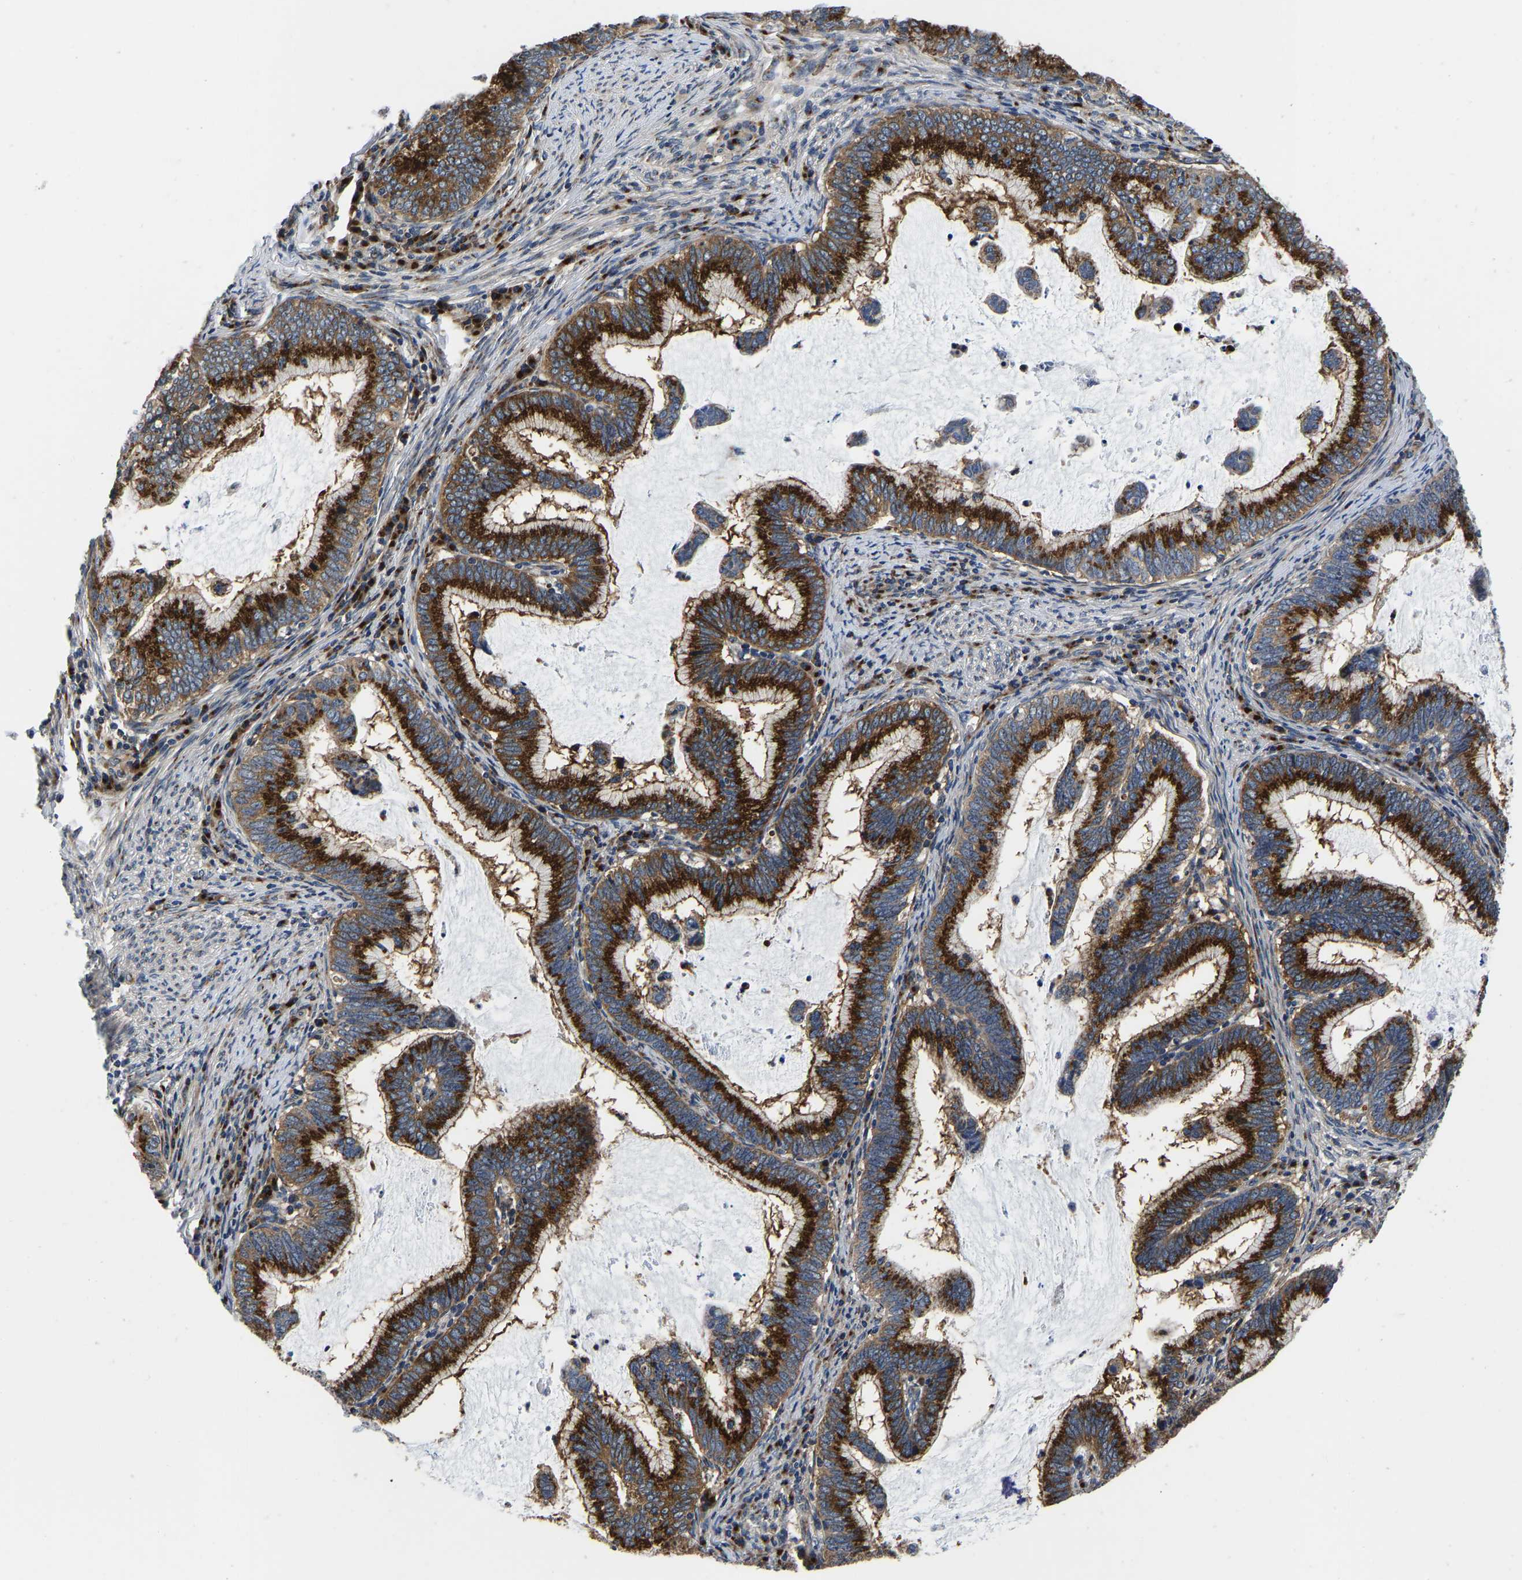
{"staining": {"intensity": "strong", "quantity": ">75%", "location": "cytoplasmic/membranous"}, "tissue": "cervical cancer", "cell_type": "Tumor cells", "image_type": "cancer", "snomed": [{"axis": "morphology", "description": "Adenocarcinoma, NOS"}, {"axis": "topography", "description": "Cervix"}], "caption": "Immunohistochemistry of cervical adenocarcinoma exhibits high levels of strong cytoplasmic/membranous expression in approximately >75% of tumor cells.", "gene": "RABAC1", "patient": {"sex": "female", "age": 36}}